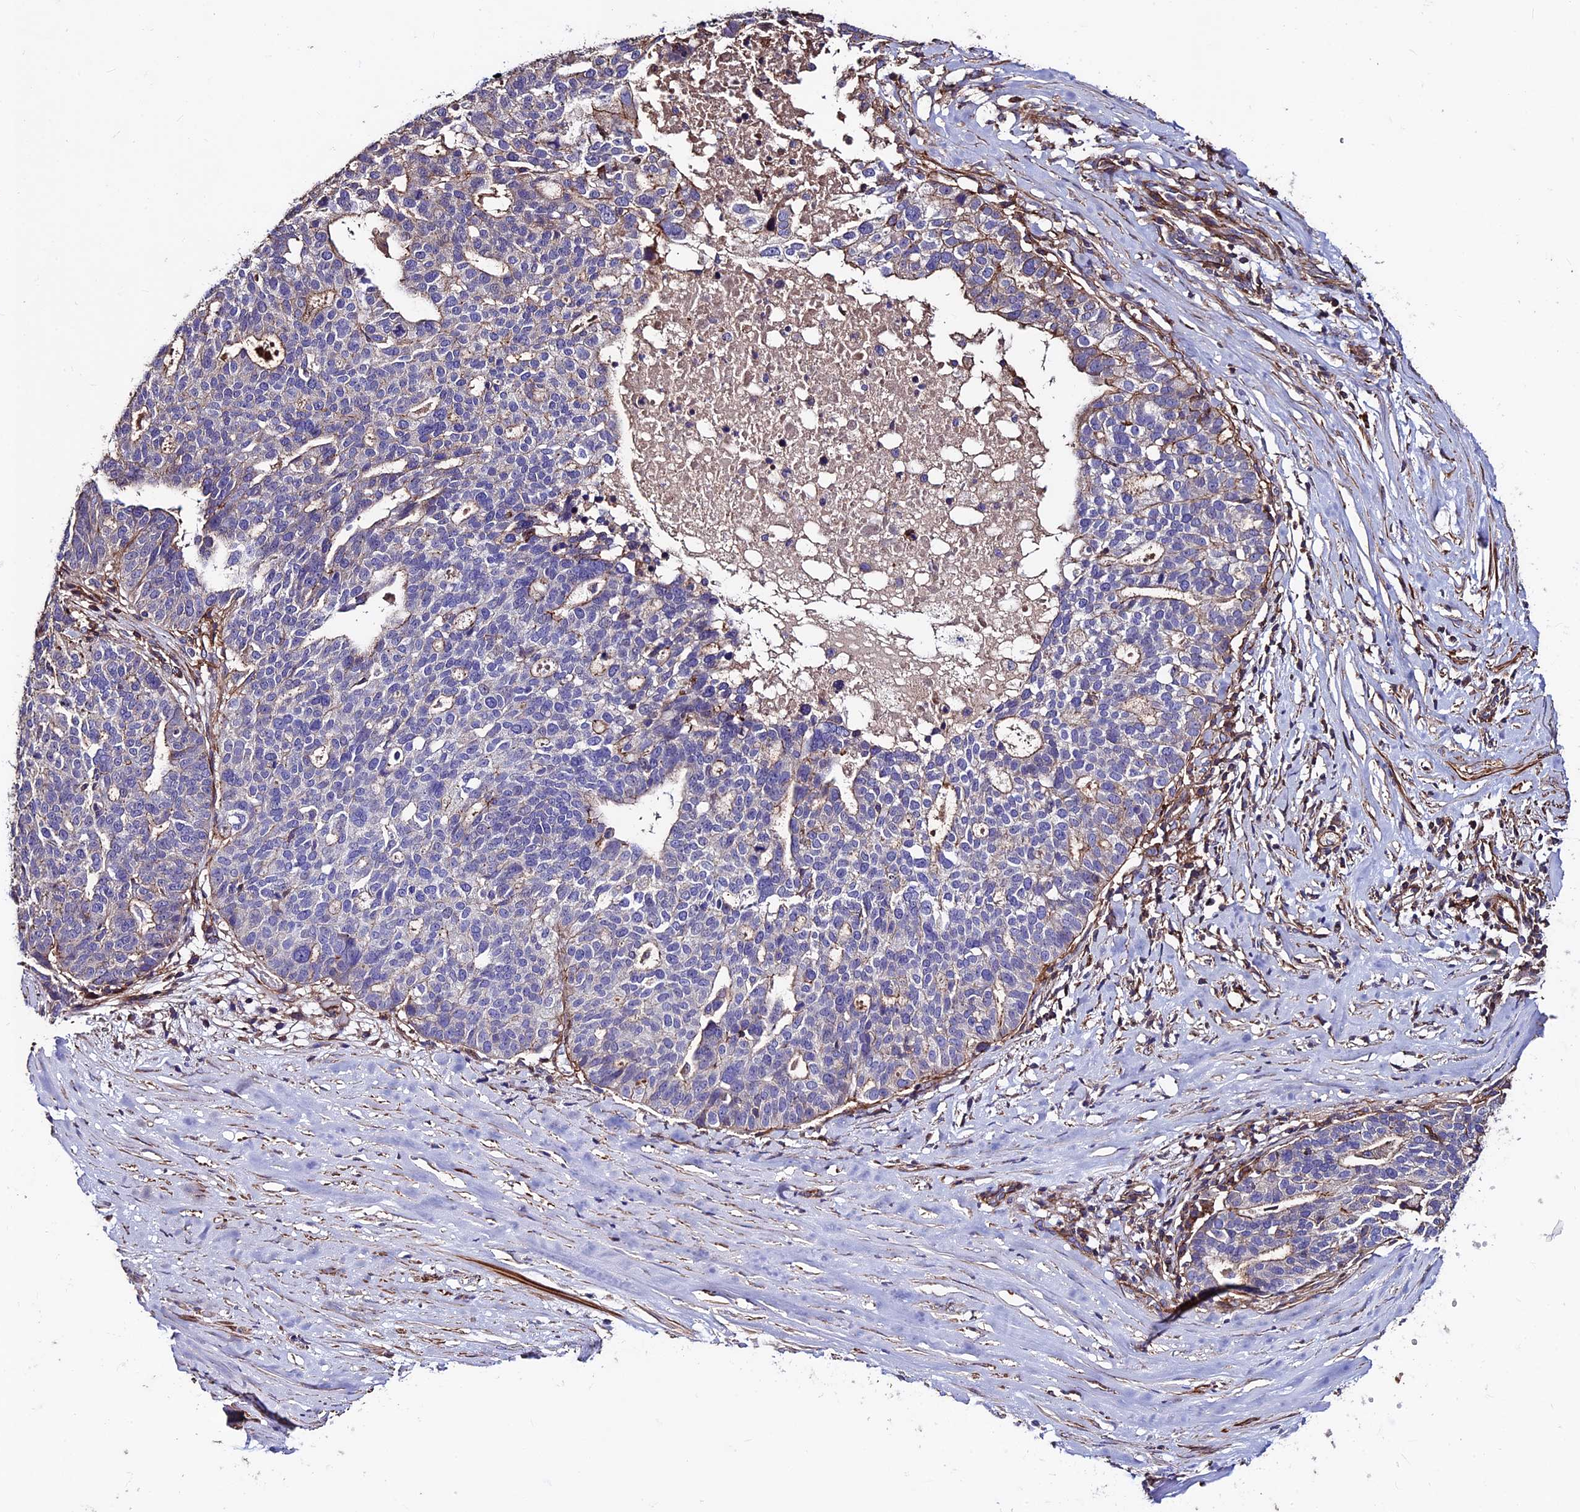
{"staining": {"intensity": "negative", "quantity": "none", "location": "none"}, "tissue": "ovarian cancer", "cell_type": "Tumor cells", "image_type": "cancer", "snomed": [{"axis": "morphology", "description": "Cystadenocarcinoma, serous, NOS"}, {"axis": "topography", "description": "Ovary"}], "caption": "Photomicrograph shows no protein positivity in tumor cells of serous cystadenocarcinoma (ovarian) tissue.", "gene": "EVA1B", "patient": {"sex": "female", "age": 59}}